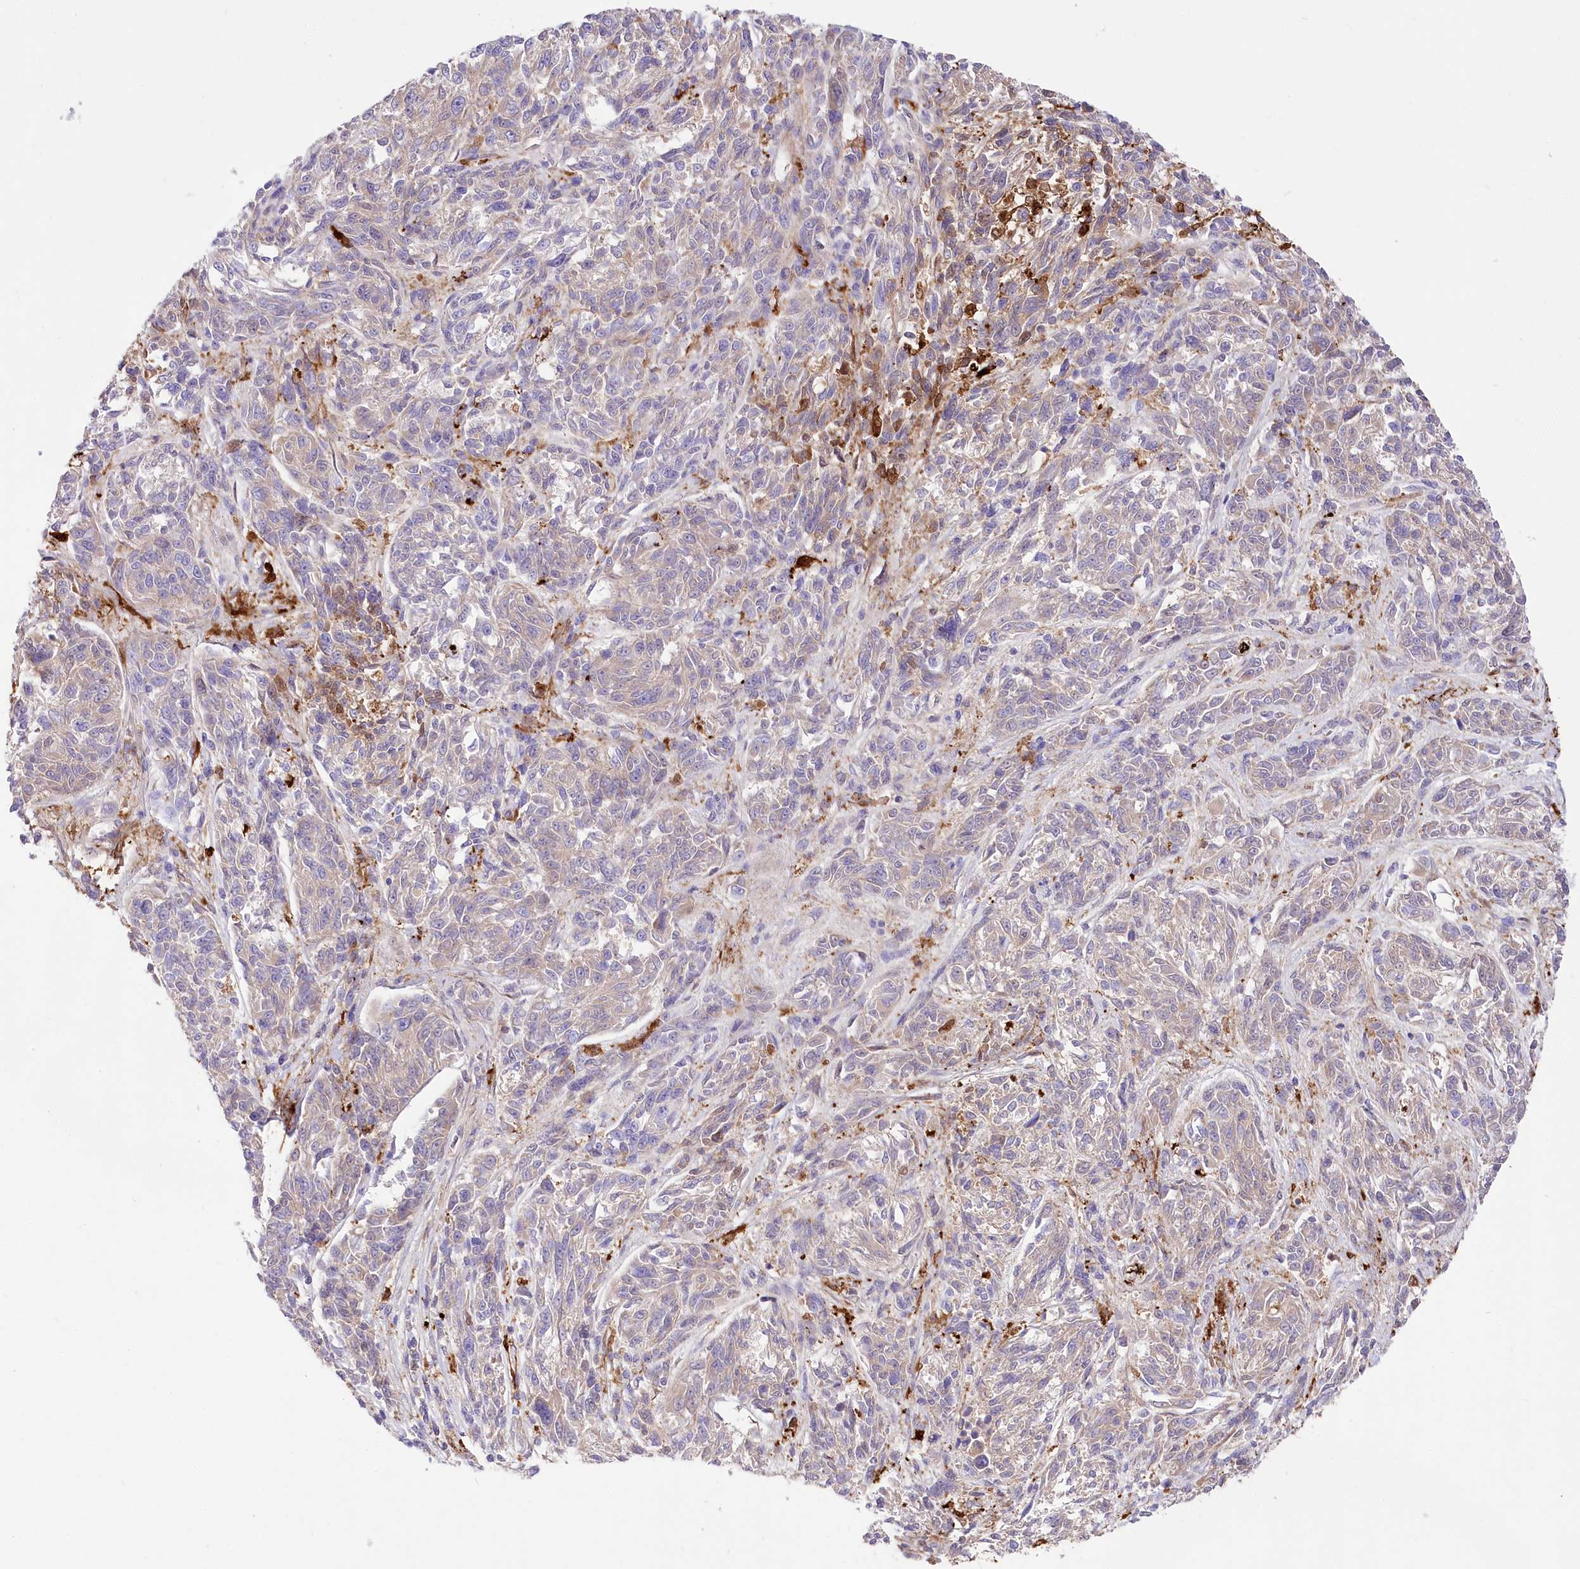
{"staining": {"intensity": "negative", "quantity": "none", "location": "none"}, "tissue": "melanoma", "cell_type": "Tumor cells", "image_type": "cancer", "snomed": [{"axis": "morphology", "description": "Malignant melanoma, NOS"}, {"axis": "topography", "description": "Skin"}], "caption": "A photomicrograph of melanoma stained for a protein exhibits no brown staining in tumor cells.", "gene": "DNAJC19", "patient": {"sex": "male", "age": 53}}